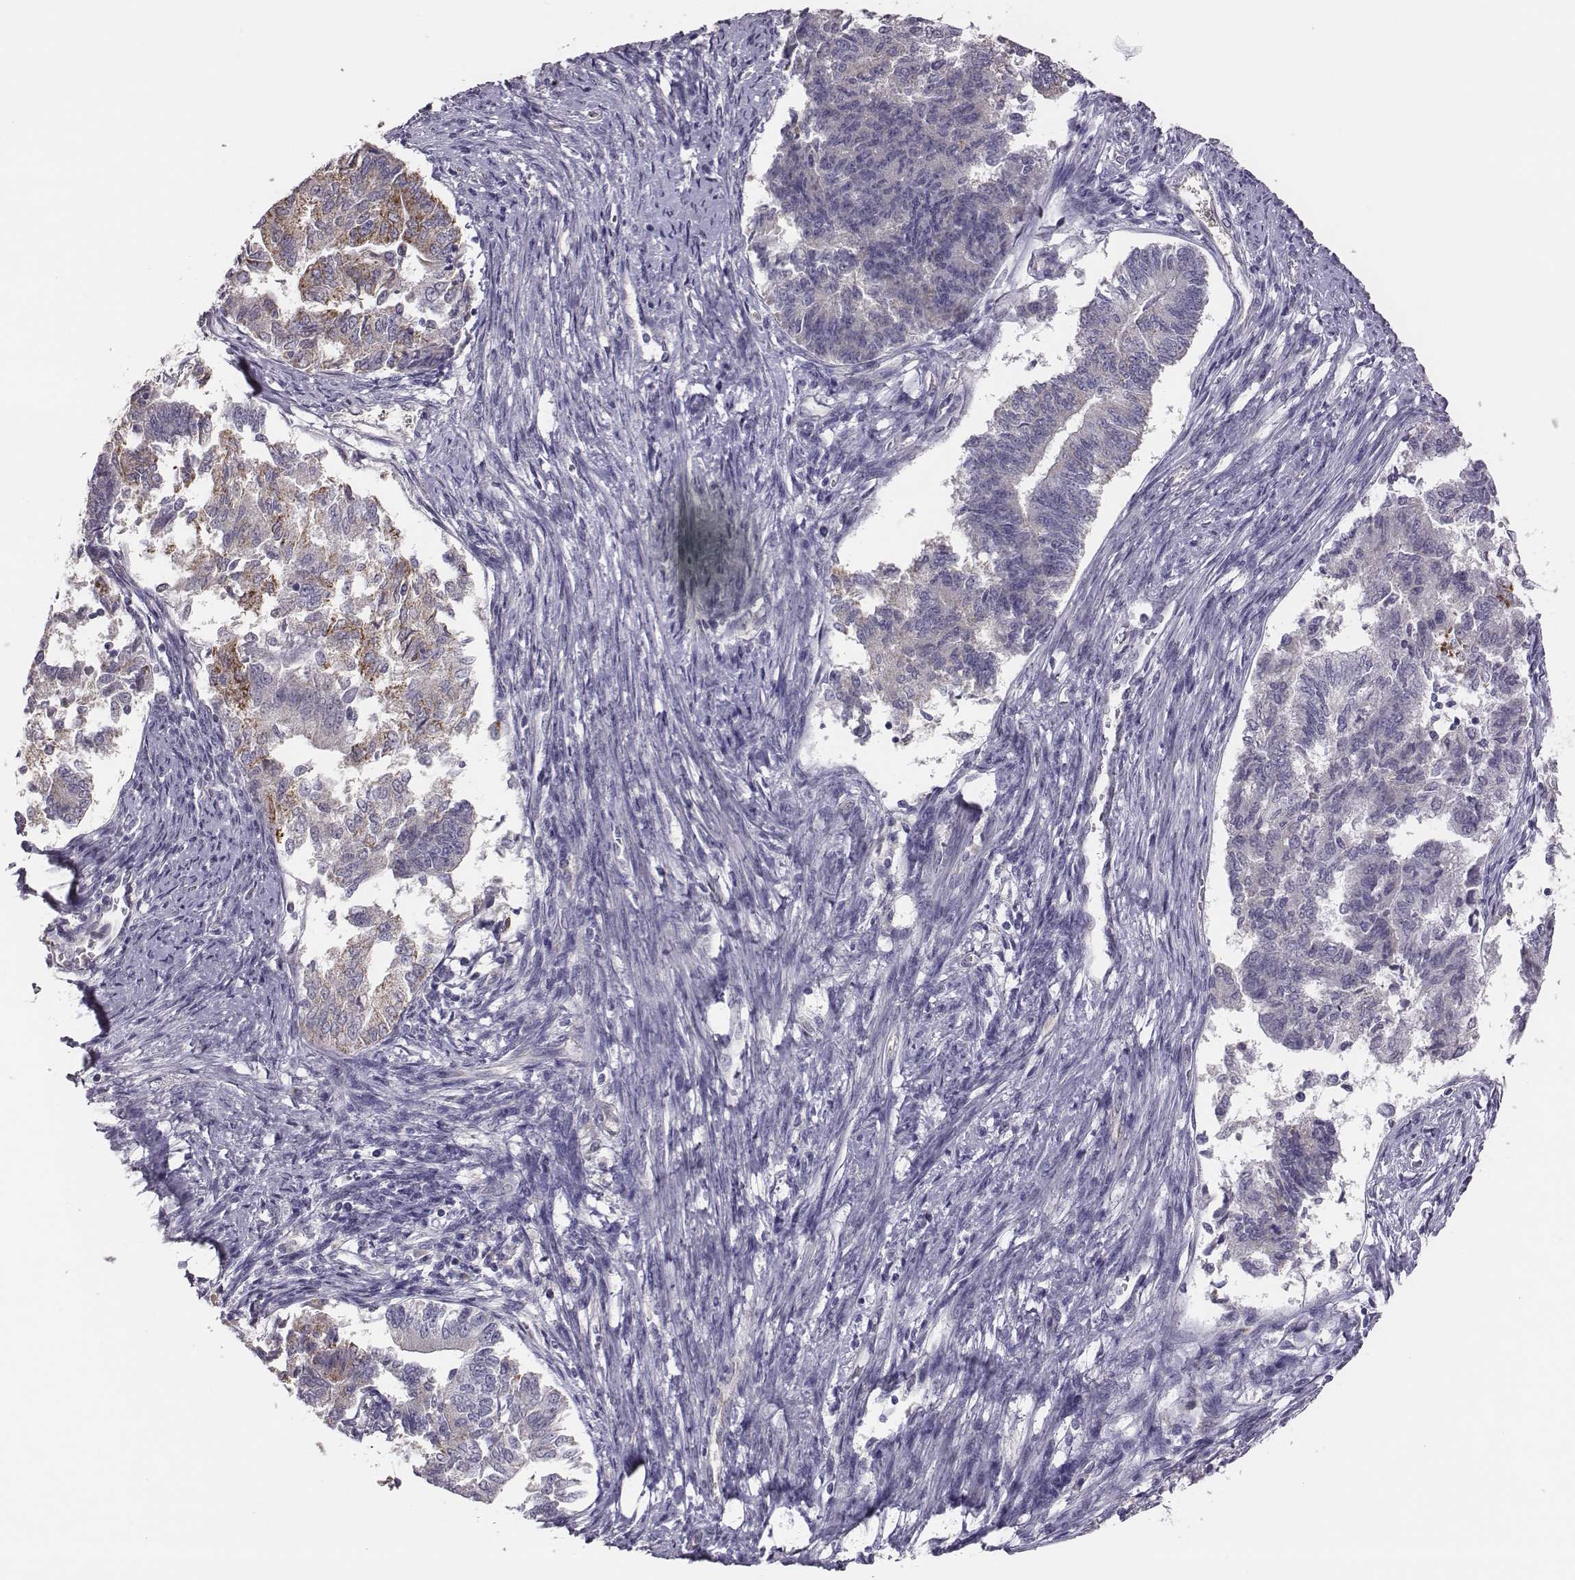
{"staining": {"intensity": "moderate", "quantity": "<25%", "location": "cytoplasmic/membranous"}, "tissue": "endometrial cancer", "cell_type": "Tumor cells", "image_type": "cancer", "snomed": [{"axis": "morphology", "description": "Adenocarcinoma, NOS"}, {"axis": "topography", "description": "Endometrium"}], "caption": "Immunohistochemistry (IHC) of human endometrial cancer reveals low levels of moderate cytoplasmic/membranous staining in about <25% of tumor cells.", "gene": "KMO", "patient": {"sex": "female", "age": 65}}